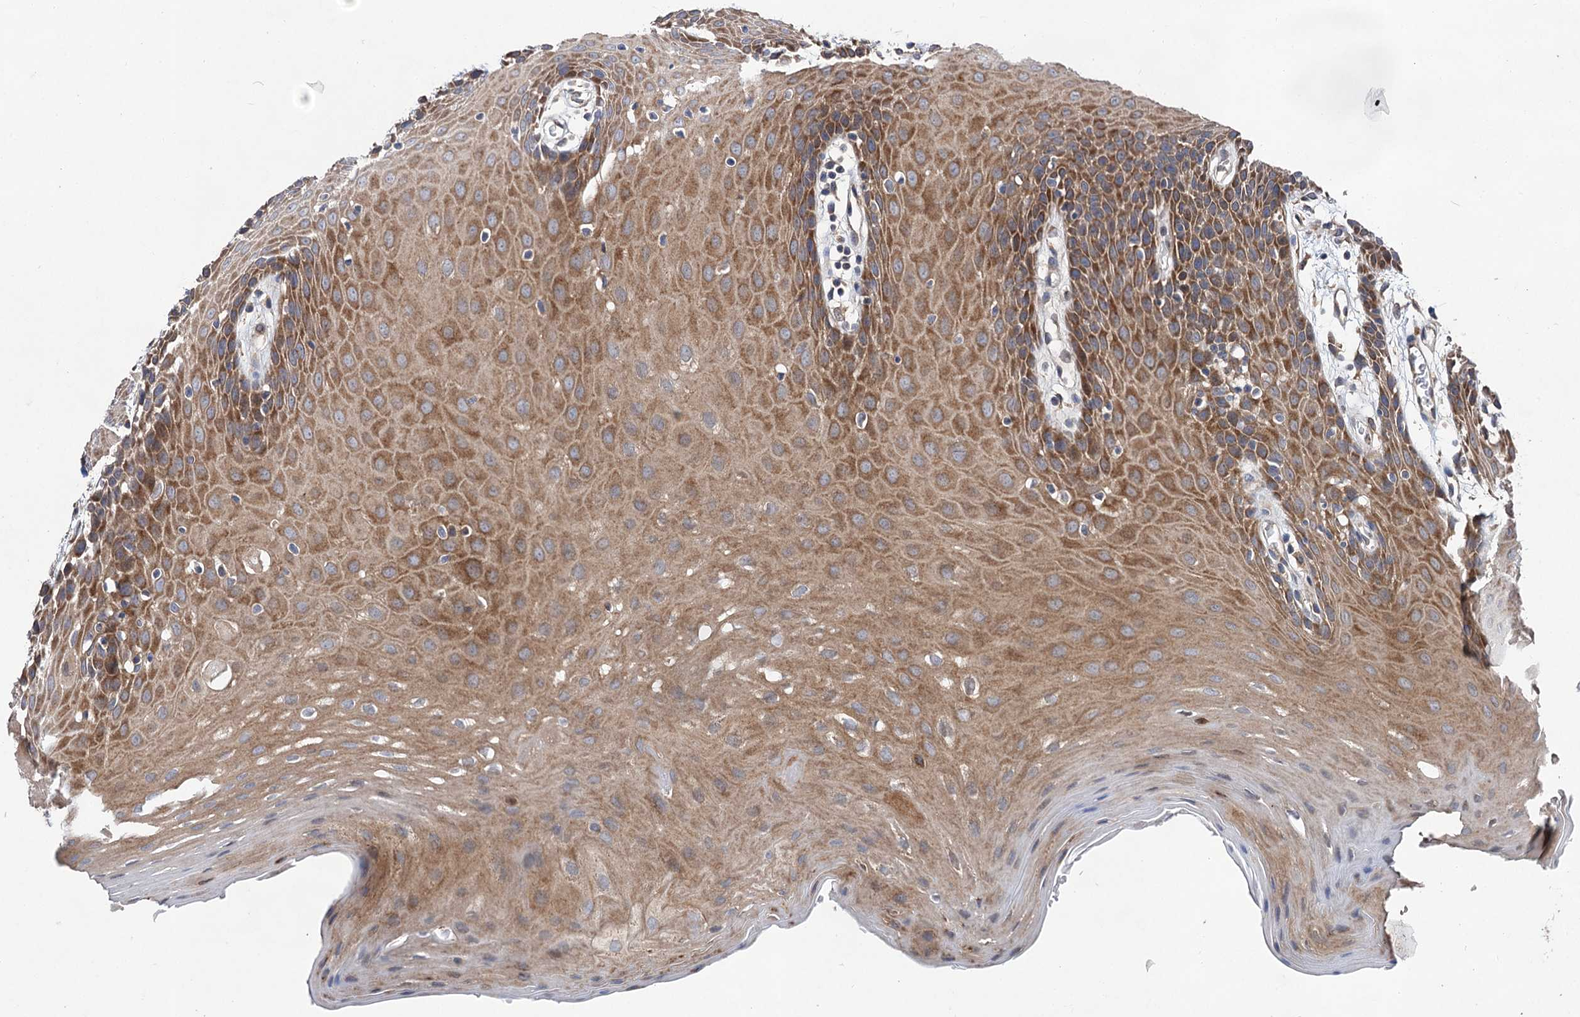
{"staining": {"intensity": "moderate", "quantity": ">75%", "location": "cytoplasmic/membranous"}, "tissue": "oral mucosa", "cell_type": "Squamous epithelial cells", "image_type": "normal", "snomed": [{"axis": "morphology", "description": "Normal tissue, NOS"}, {"axis": "topography", "description": "Skeletal muscle"}, {"axis": "topography", "description": "Oral tissue"}, {"axis": "topography", "description": "Salivary gland"}, {"axis": "topography", "description": "Peripheral nerve tissue"}], "caption": "This image displays normal oral mucosa stained with immunohistochemistry (IHC) to label a protein in brown. The cytoplasmic/membranous of squamous epithelial cells show moderate positivity for the protein. Nuclei are counter-stained blue.", "gene": "NAA25", "patient": {"sex": "male", "age": 54}}